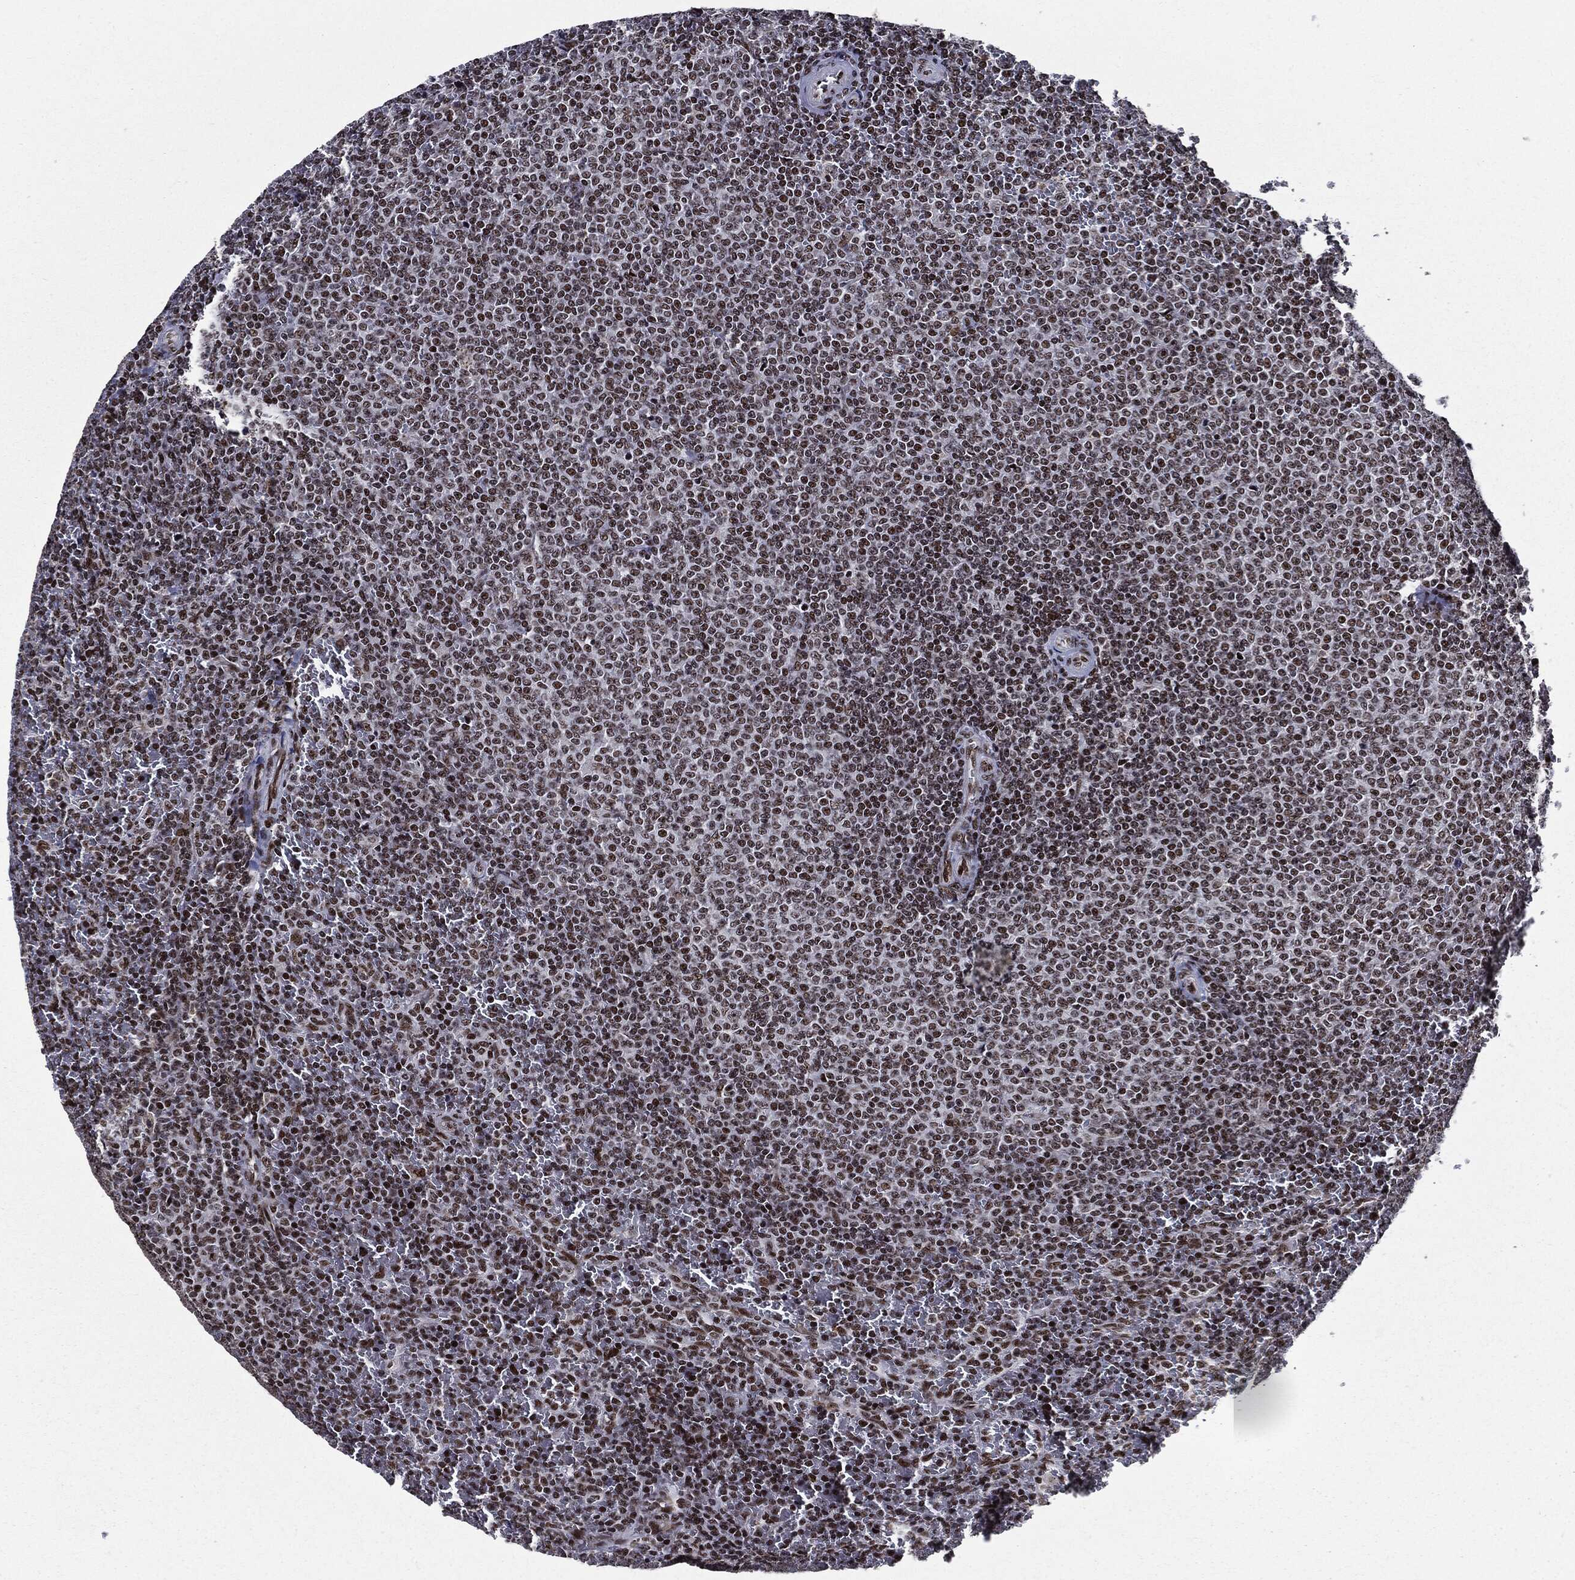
{"staining": {"intensity": "moderate", "quantity": ">75%", "location": "nuclear"}, "tissue": "lymphoma", "cell_type": "Tumor cells", "image_type": "cancer", "snomed": [{"axis": "morphology", "description": "Malignant lymphoma, non-Hodgkin's type, Low grade"}, {"axis": "topography", "description": "Spleen"}], "caption": "Immunohistochemical staining of human malignant lymphoma, non-Hodgkin's type (low-grade) demonstrates medium levels of moderate nuclear positivity in approximately >75% of tumor cells.", "gene": "ZFP91", "patient": {"sex": "female", "age": 77}}